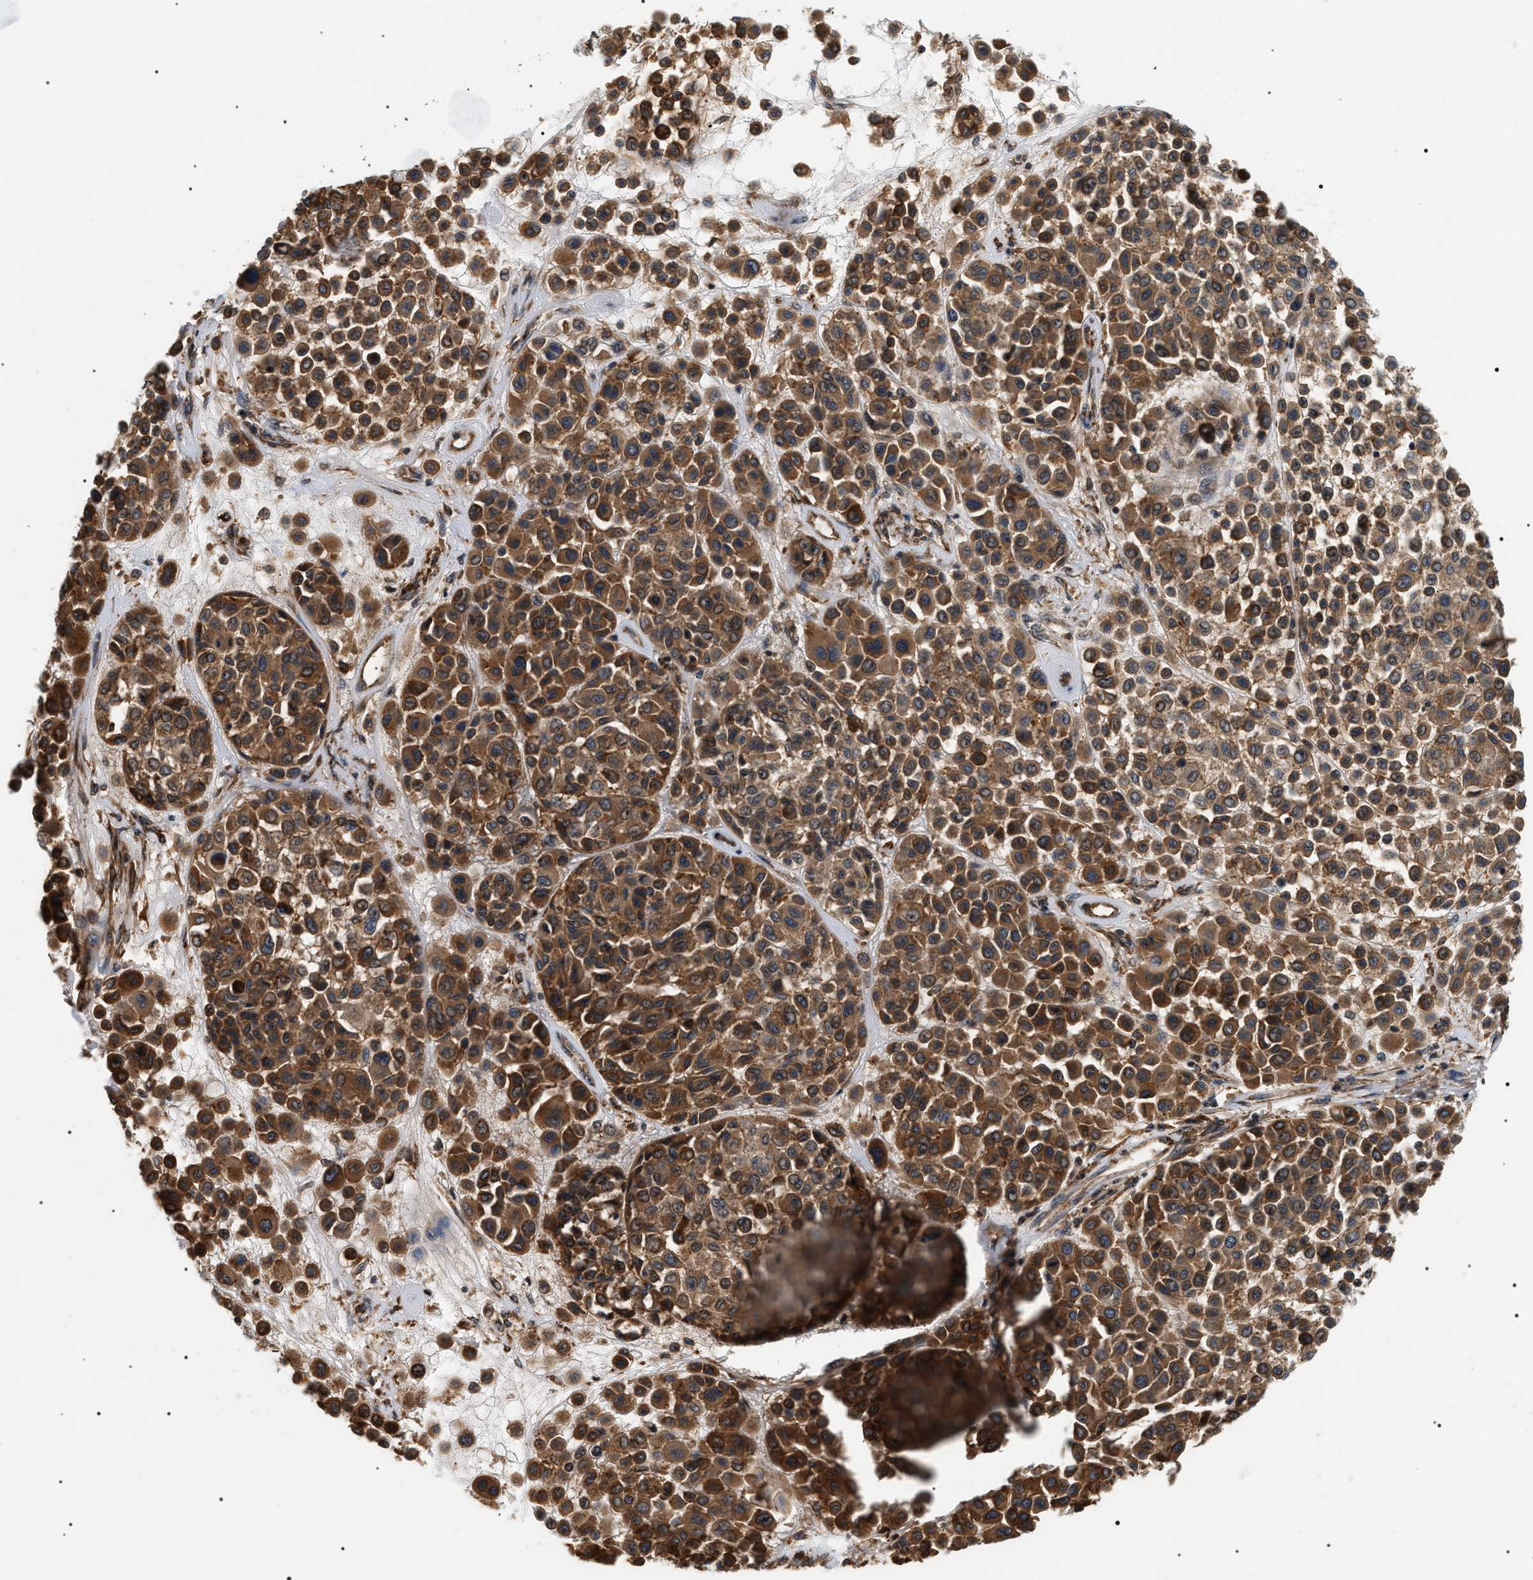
{"staining": {"intensity": "moderate", "quantity": ">75%", "location": "cytoplasmic/membranous"}, "tissue": "melanoma", "cell_type": "Tumor cells", "image_type": "cancer", "snomed": [{"axis": "morphology", "description": "Malignant melanoma, Metastatic site"}, {"axis": "topography", "description": "Soft tissue"}], "caption": "Malignant melanoma (metastatic site) stained for a protein (brown) shows moderate cytoplasmic/membranous positive positivity in about >75% of tumor cells.", "gene": "SH3GLB2", "patient": {"sex": "male", "age": 41}}